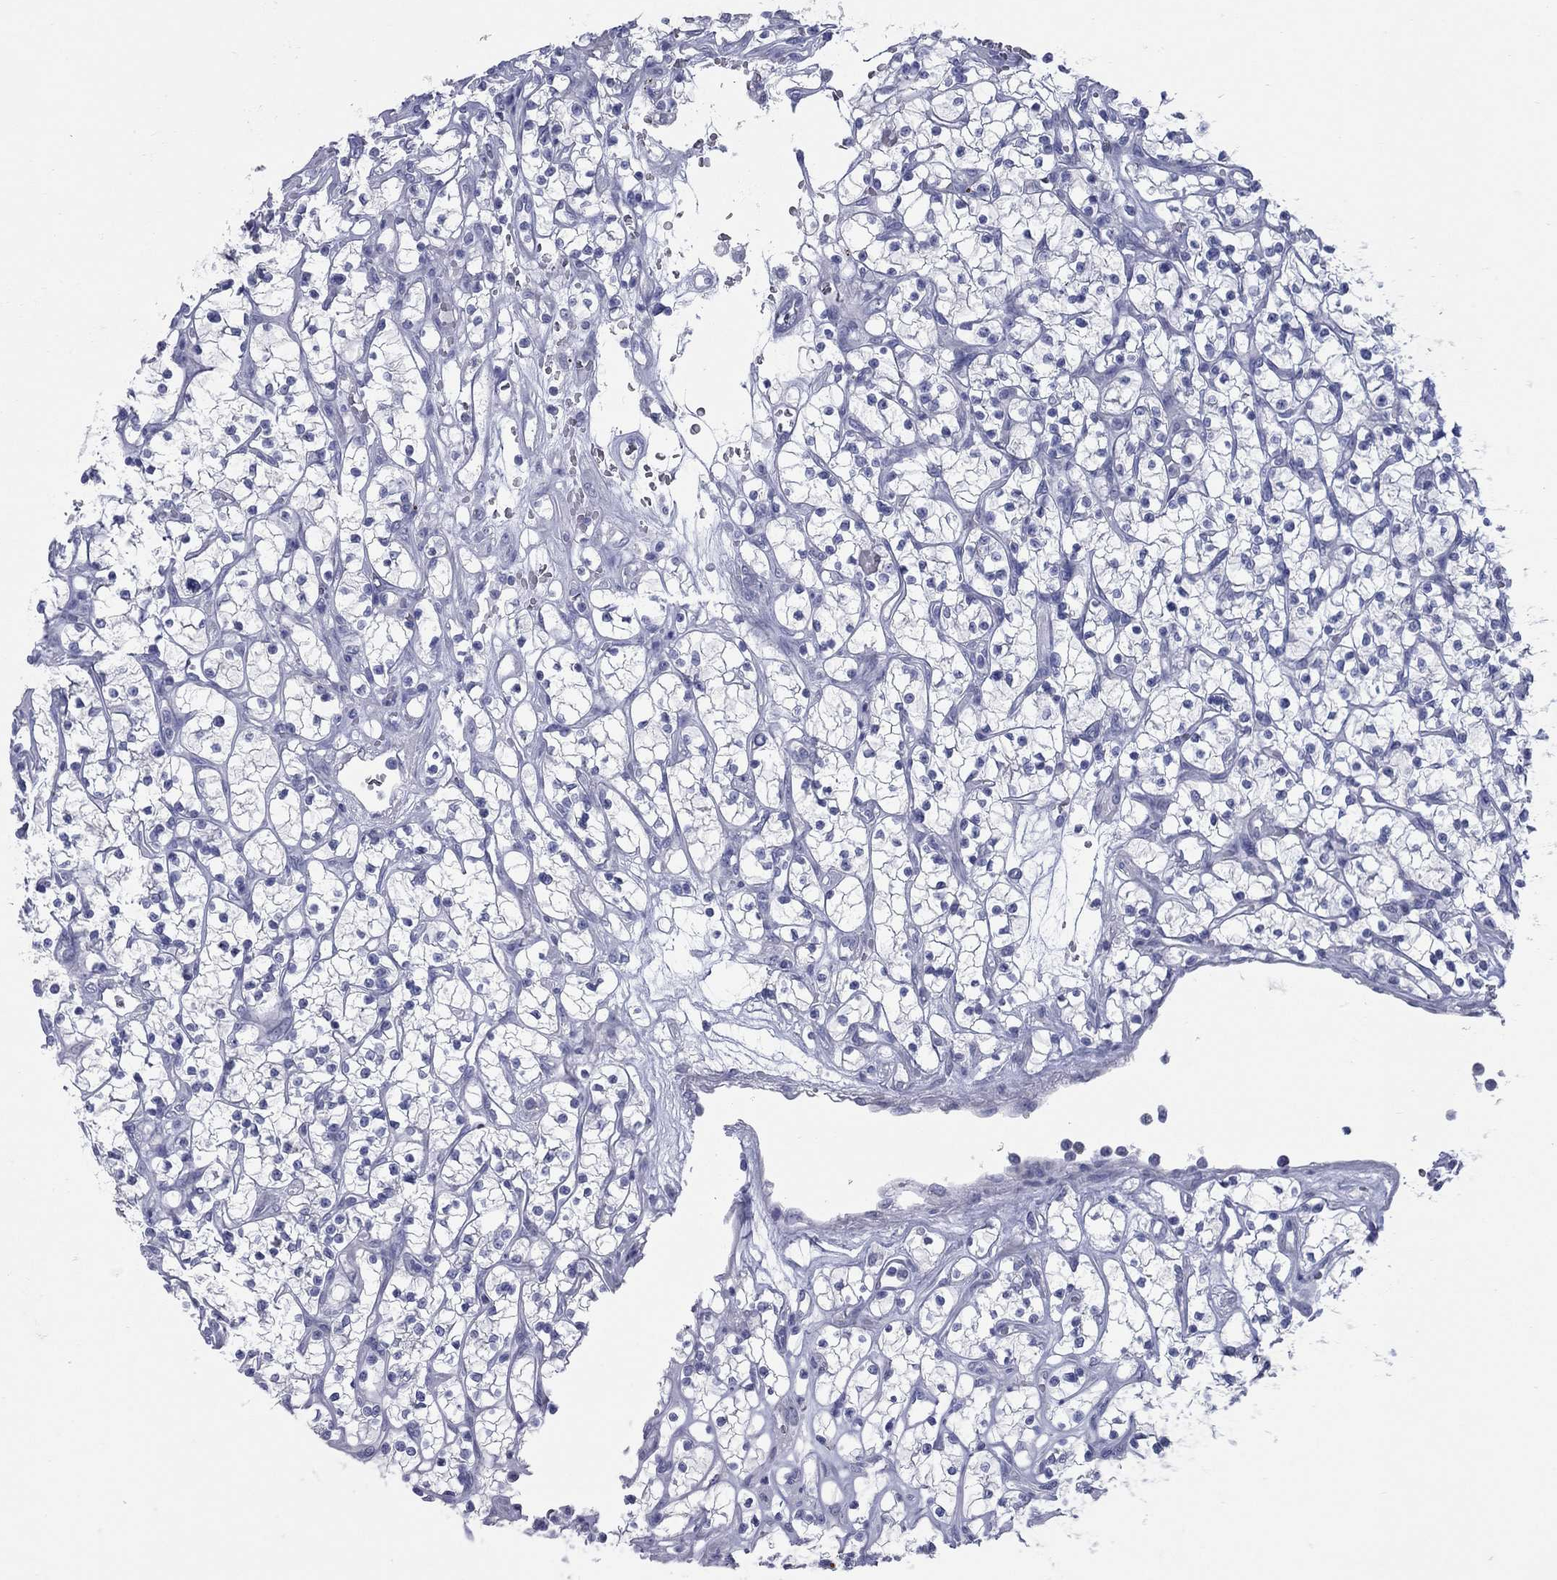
{"staining": {"intensity": "negative", "quantity": "none", "location": "none"}, "tissue": "renal cancer", "cell_type": "Tumor cells", "image_type": "cancer", "snomed": [{"axis": "morphology", "description": "Adenocarcinoma, NOS"}, {"axis": "topography", "description": "Kidney"}], "caption": "The immunohistochemistry photomicrograph has no significant staining in tumor cells of renal adenocarcinoma tissue.", "gene": "KIRREL2", "patient": {"sex": "female", "age": 64}}